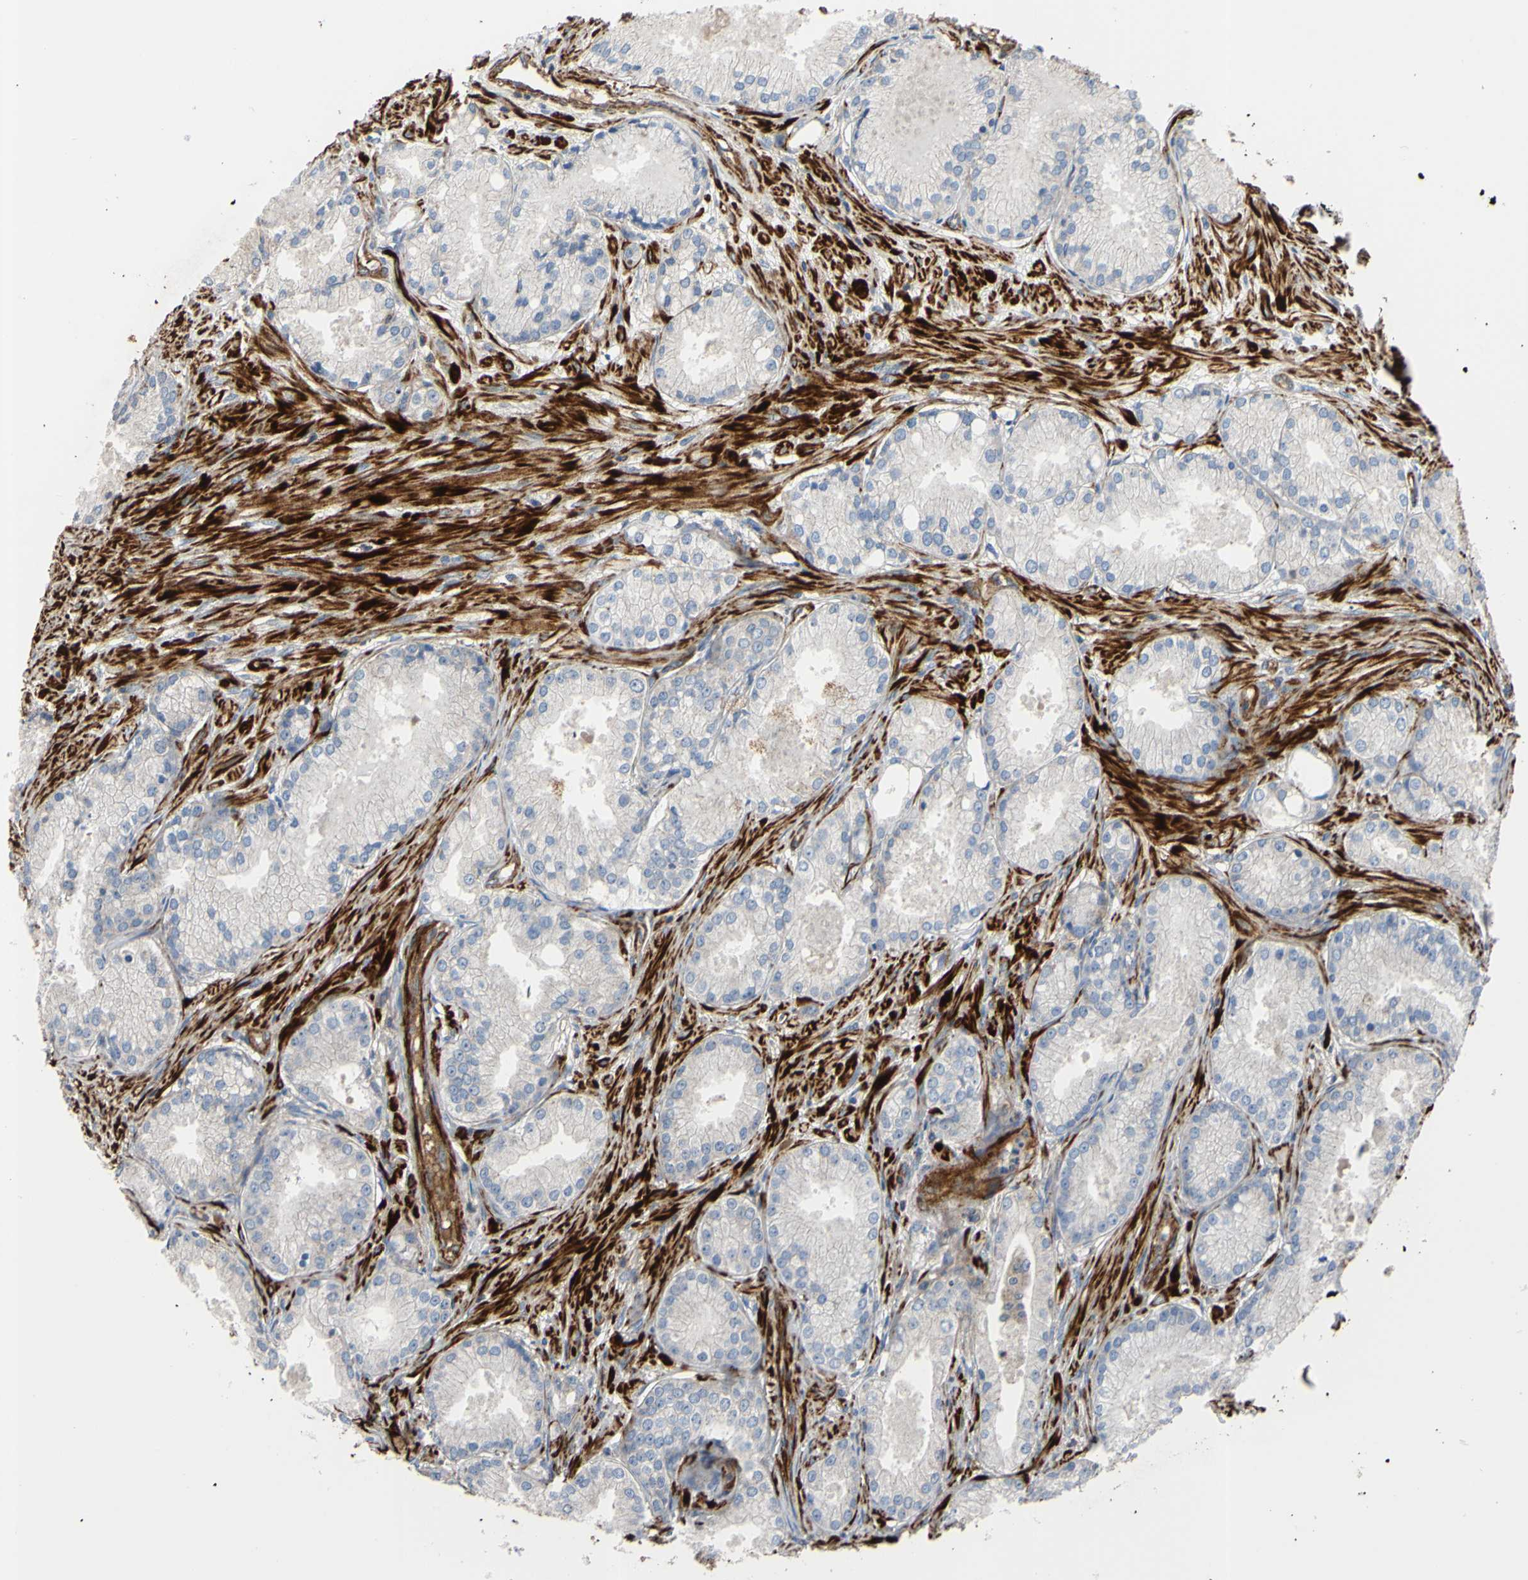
{"staining": {"intensity": "negative", "quantity": "none", "location": "none"}, "tissue": "prostate cancer", "cell_type": "Tumor cells", "image_type": "cancer", "snomed": [{"axis": "morphology", "description": "Adenocarcinoma, Low grade"}, {"axis": "topography", "description": "Prostate"}], "caption": "This is an IHC image of human prostate cancer. There is no positivity in tumor cells.", "gene": "BECN1", "patient": {"sex": "male", "age": 72}}